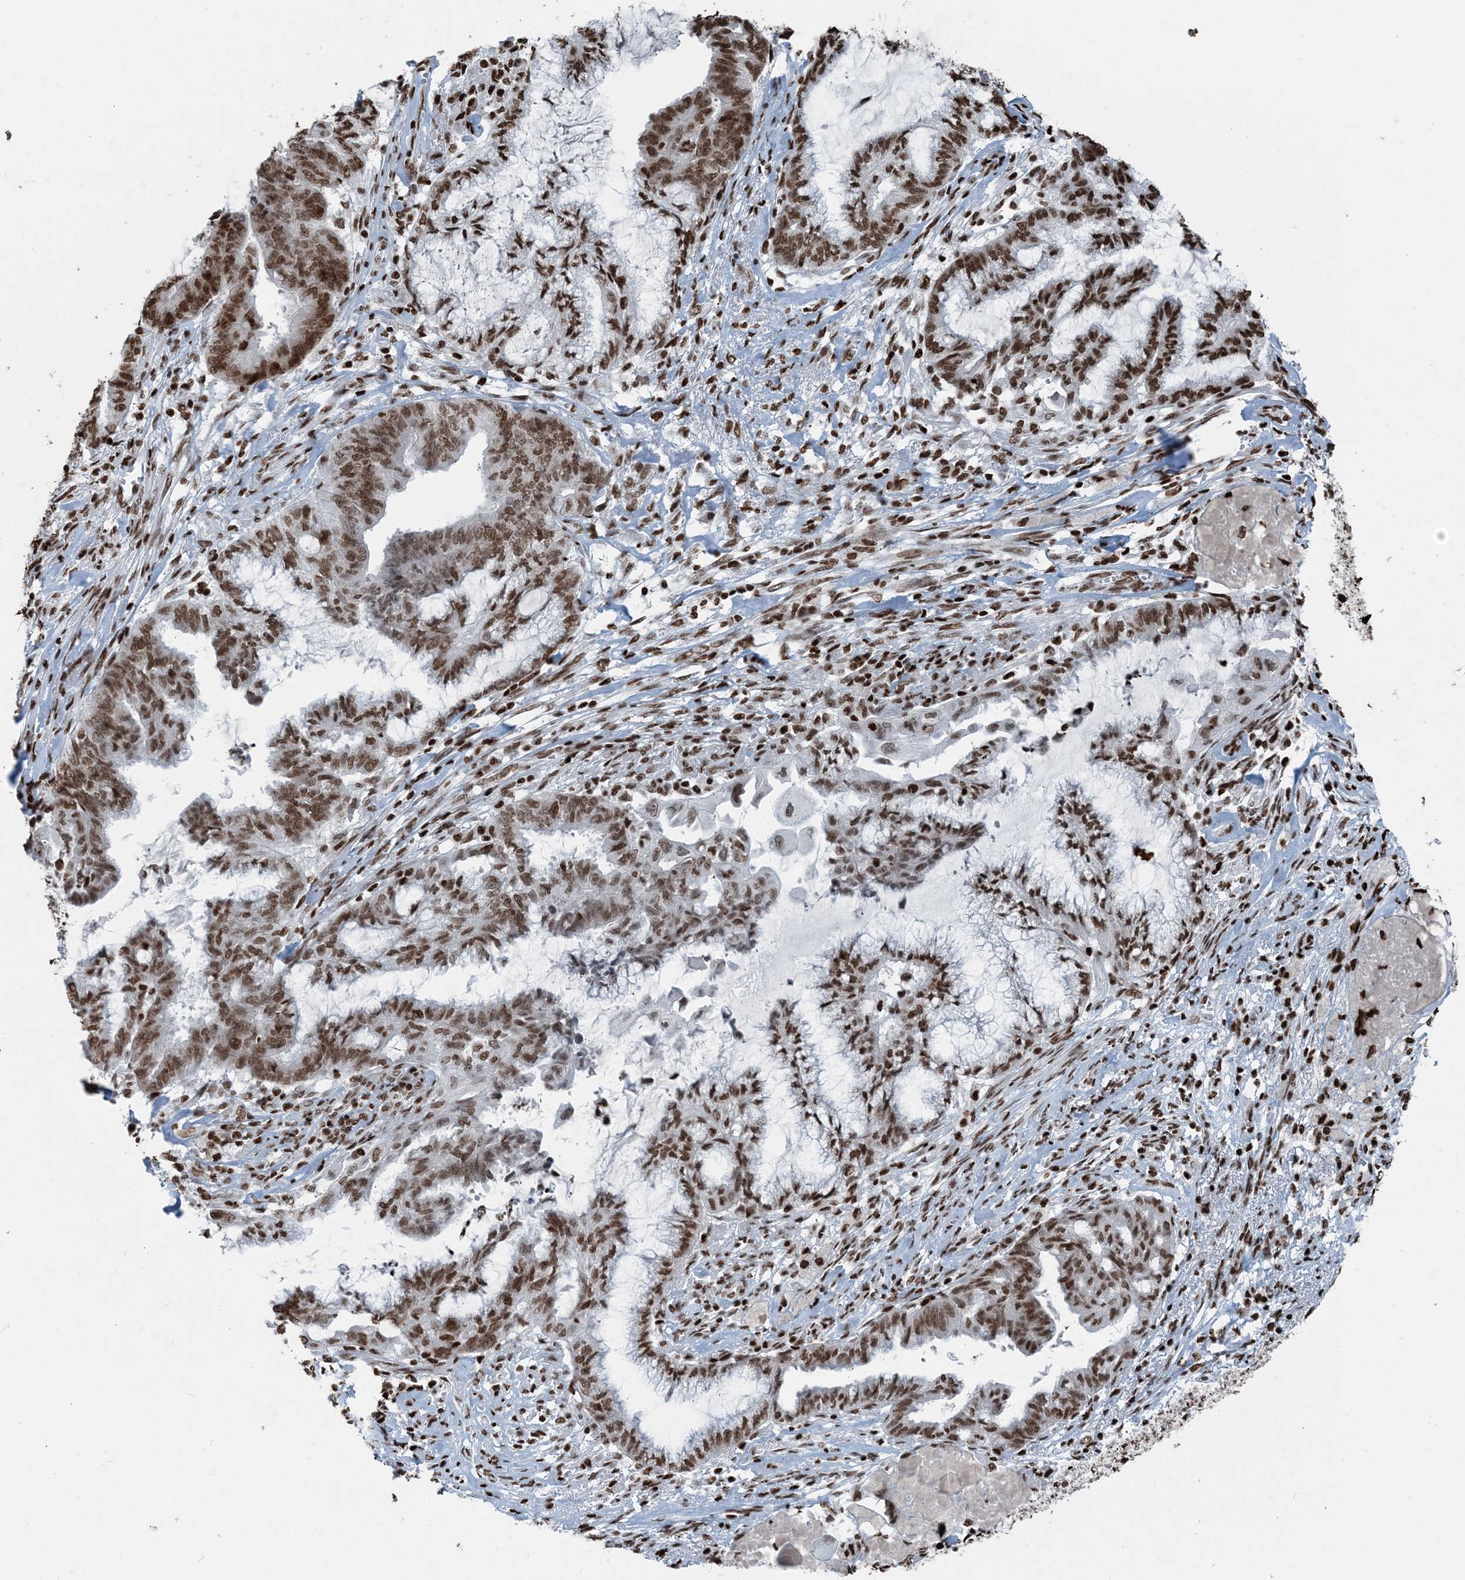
{"staining": {"intensity": "moderate", "quantity": ">75%", "location": "nuclear"}, "tissue": "endometrial cancer", "cell_type": "Tumor cells", "image_type": "cancer", "snomed": [{"axis": "morphology", "description": "Adenocarcinoma, NOS"}, {"axis": "topography", "description": "Endometrium"}], "caption": "About >75% of tumor cells in human endometrial cancer (adenocarcinoma) exhibit moderate nuclear protein staining as visualized by brown immunohistochemical staining.", "gene": "H3-3B", "patient": {"sex": "female", "age": 86}}